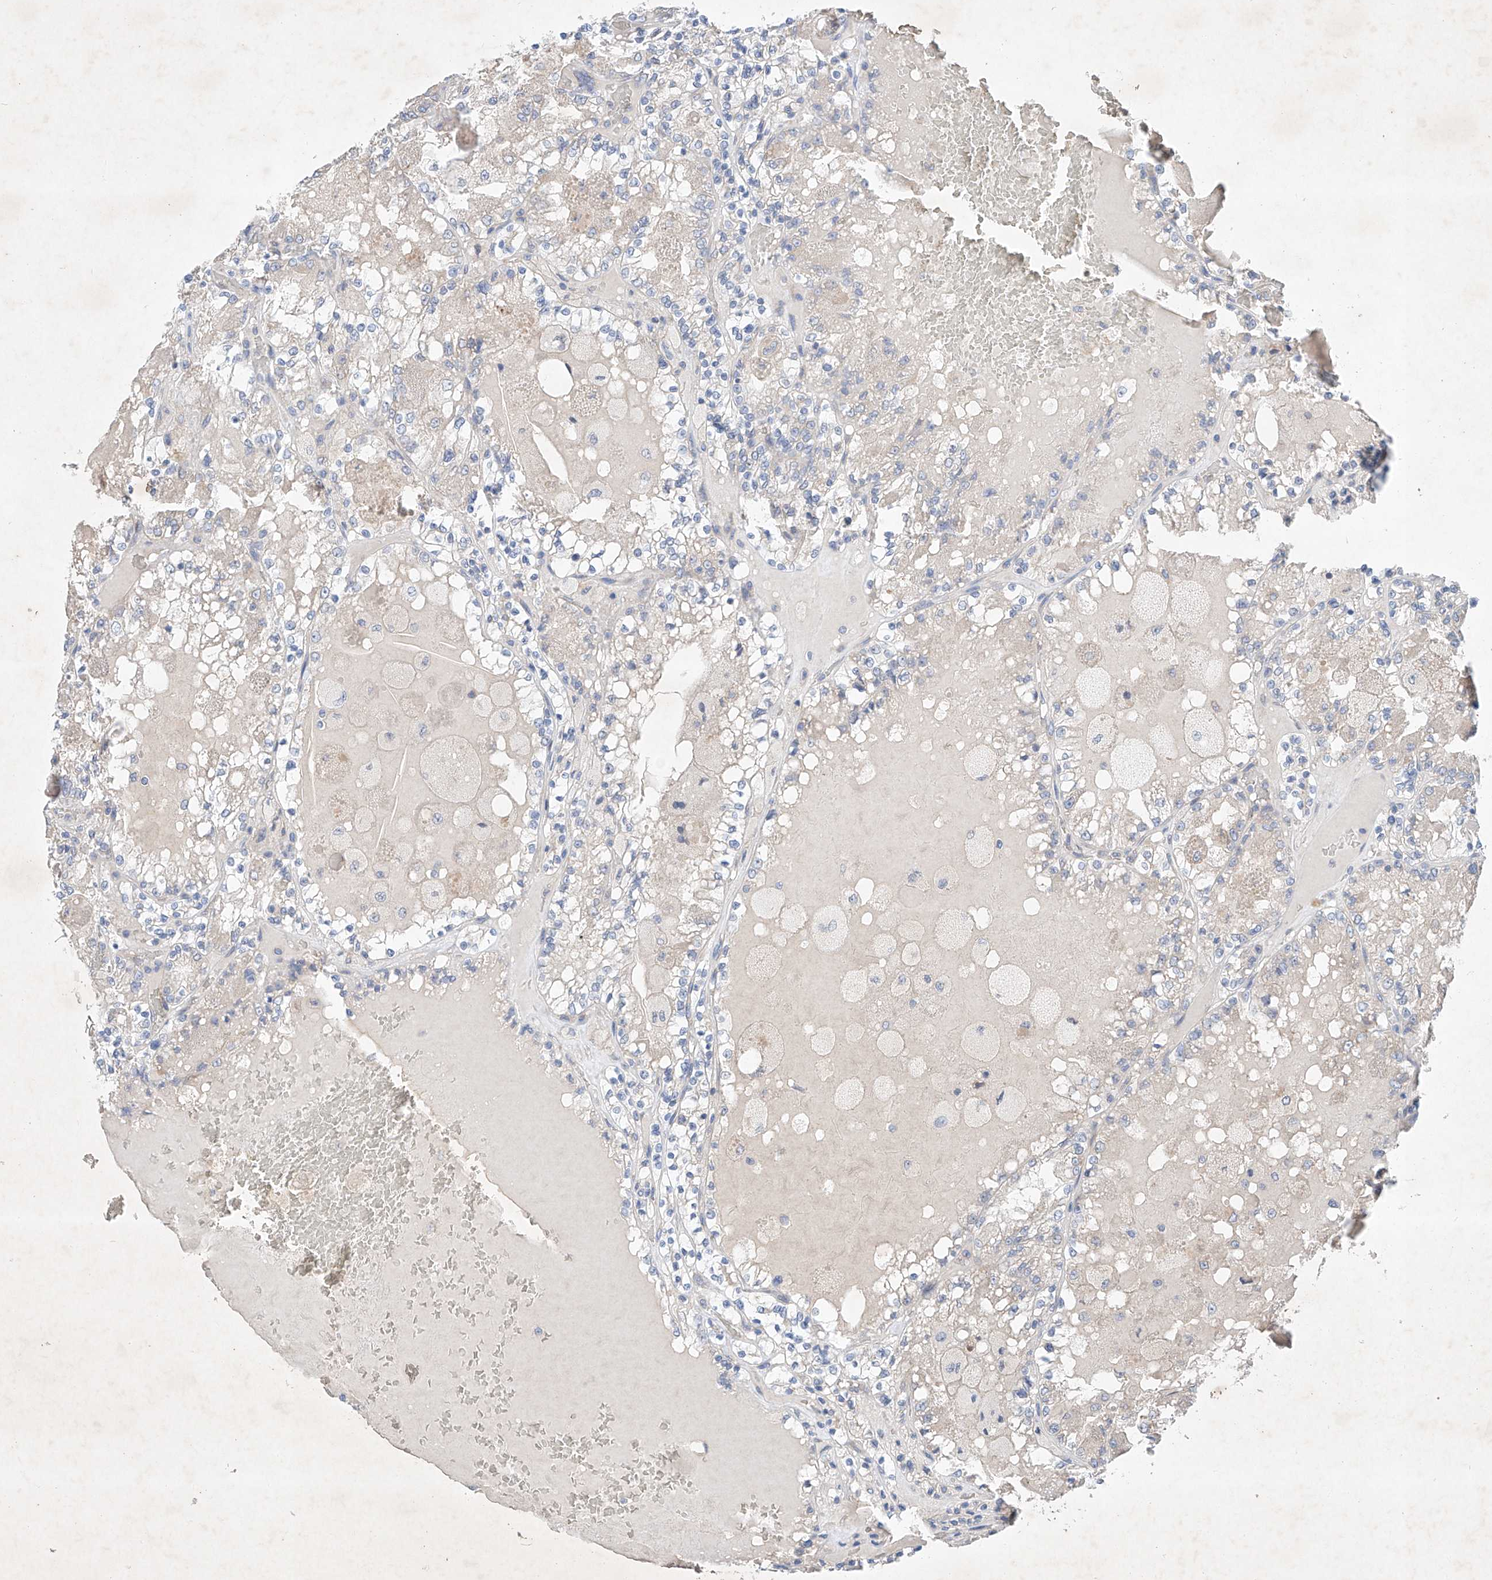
{"staining": {"intensity": "negative", "quantity": "none", "location": "none"}, "tissue": "renal cancer", "cell_type": "Tumor cells", "image_type": "cancer", "snomed": [{"axis": "morphology", "description": "Adenocarcinoma, NOS"}, {"axis": "topography", "description": "Kidney"}], "caption": "Protein analysis of renal adenocarcinoma reveals no significant expression in tumor cells.", "gene": "FASTK", "patient": {"sex": "female", "age": 56}}